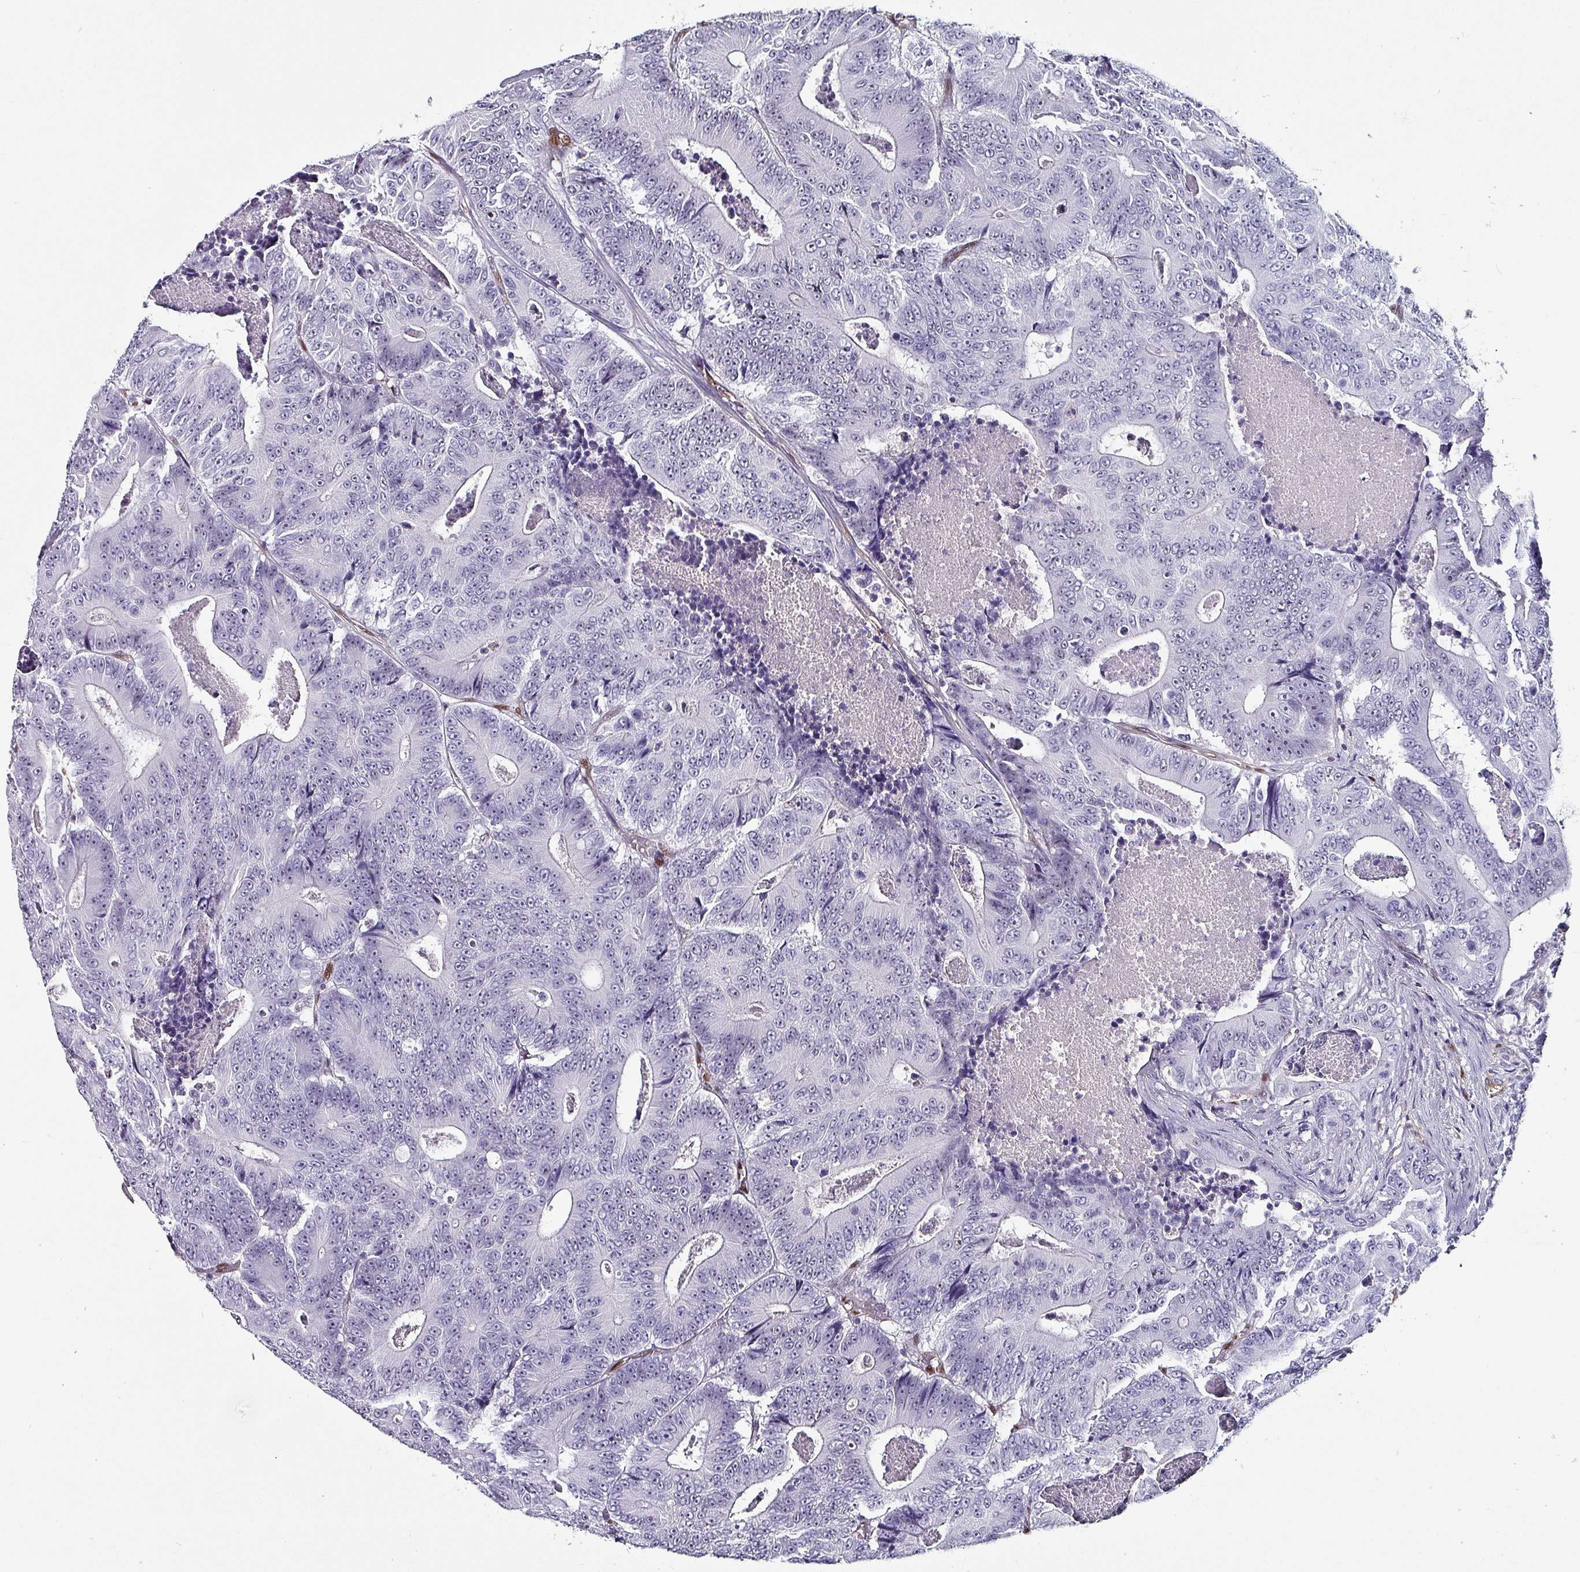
{"staining": {"intensity": "negative", "quantity": "none", "location": "none"}, "tissue": "colorectal cancer", "cell_type": "Tumor cells", "image_type": "cancer", "snomed": [{"axis": "morphology", "description": "Adenocarcinoma, NOS"}, {"axis": "topography", "description": "Colon"}], "caption": "Tumor cells show no significant protein positivity in adenocarcinoma (colorectal).", "gene": "ZNF816-ZNF321P", "patient": {"sex": "male", "age": 83}}